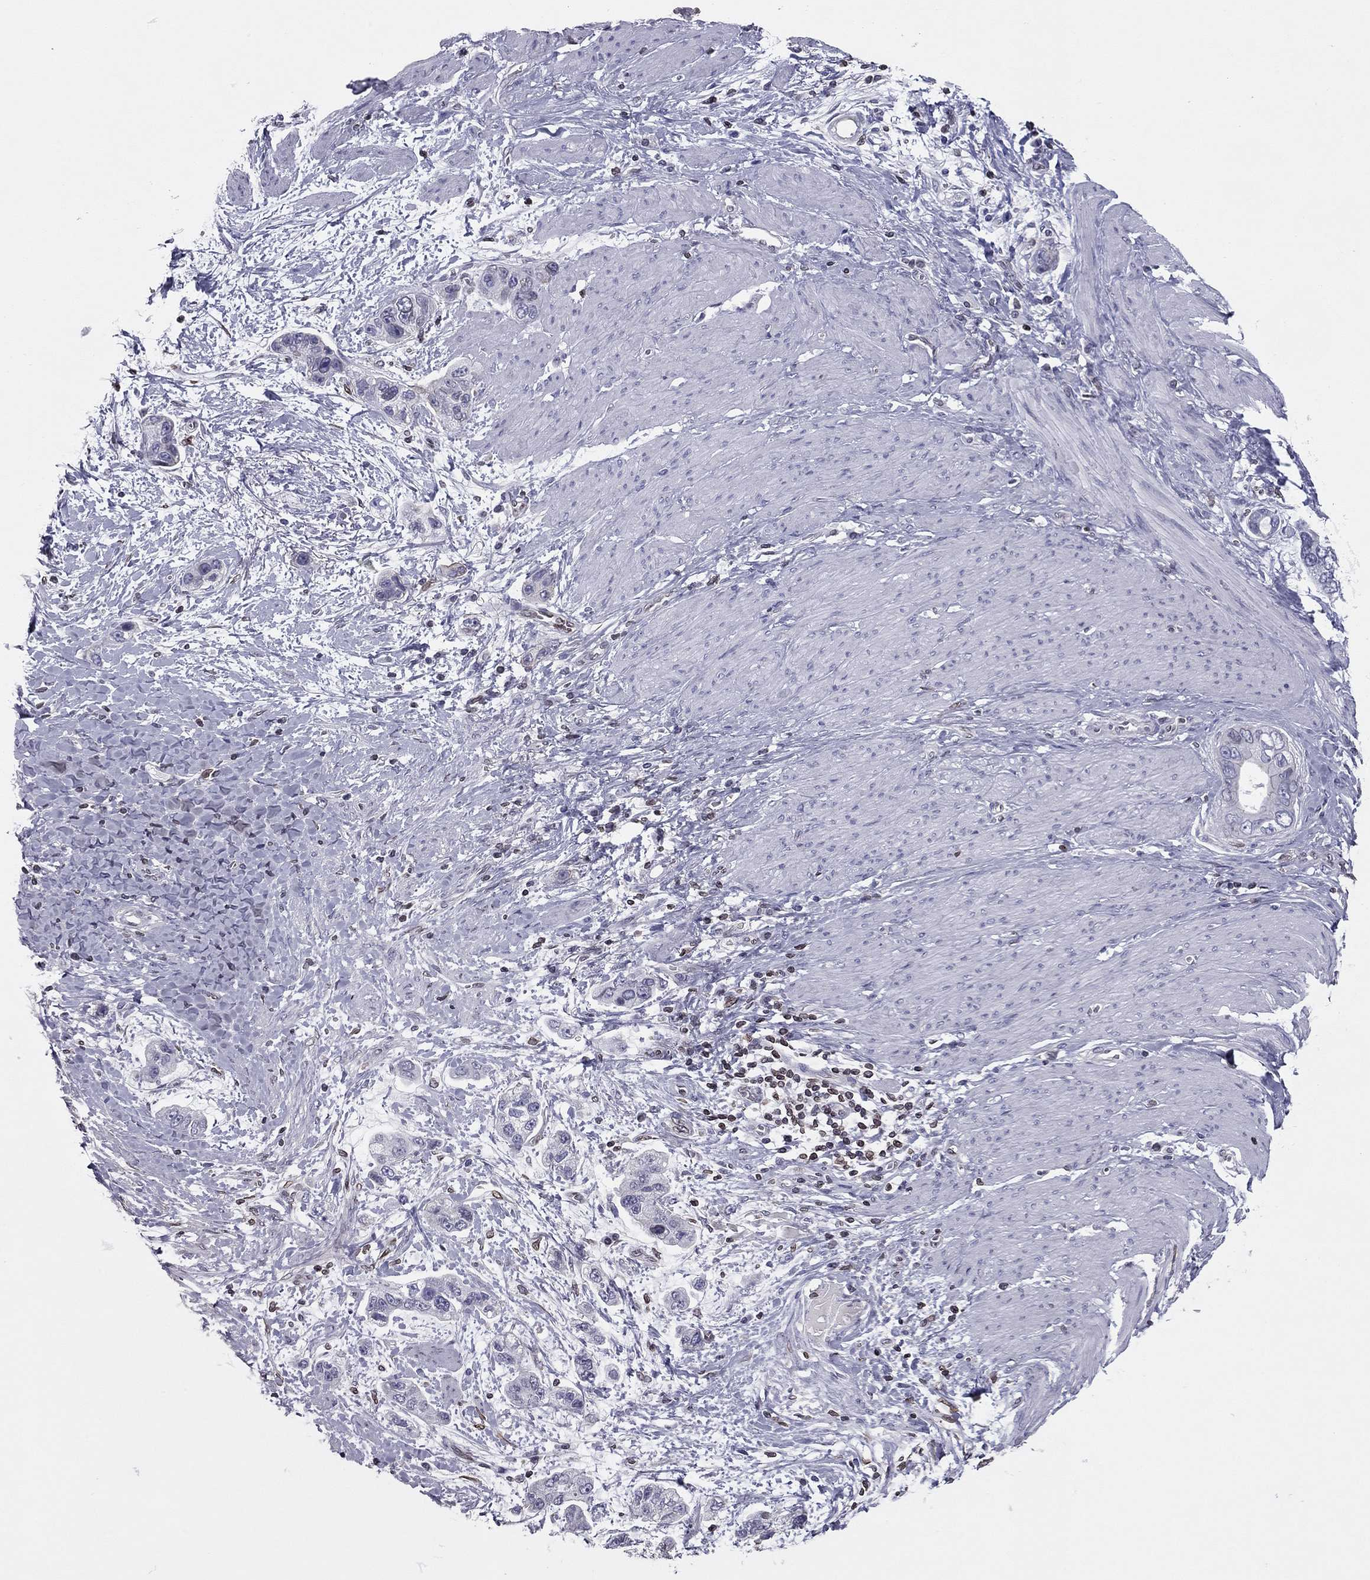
{"staining": {"intensity": "negative", "quantity": "none", "location": "none"}, "tissue": "stomach cancer", "cell_type": "Tumor cells", "image_type": "cancer", "snomed": [{"axis": "morphology", "description": "Adenocarcinoma, NOS"}, {"axis": "topography", "description": "Stomach, lower"}], "caption": "Histopathology image shows no protein expression in tumor cells of stomach cancer tissue.", "gene": "ESPL1", "patient": {"sex": "female", "age": 93}}